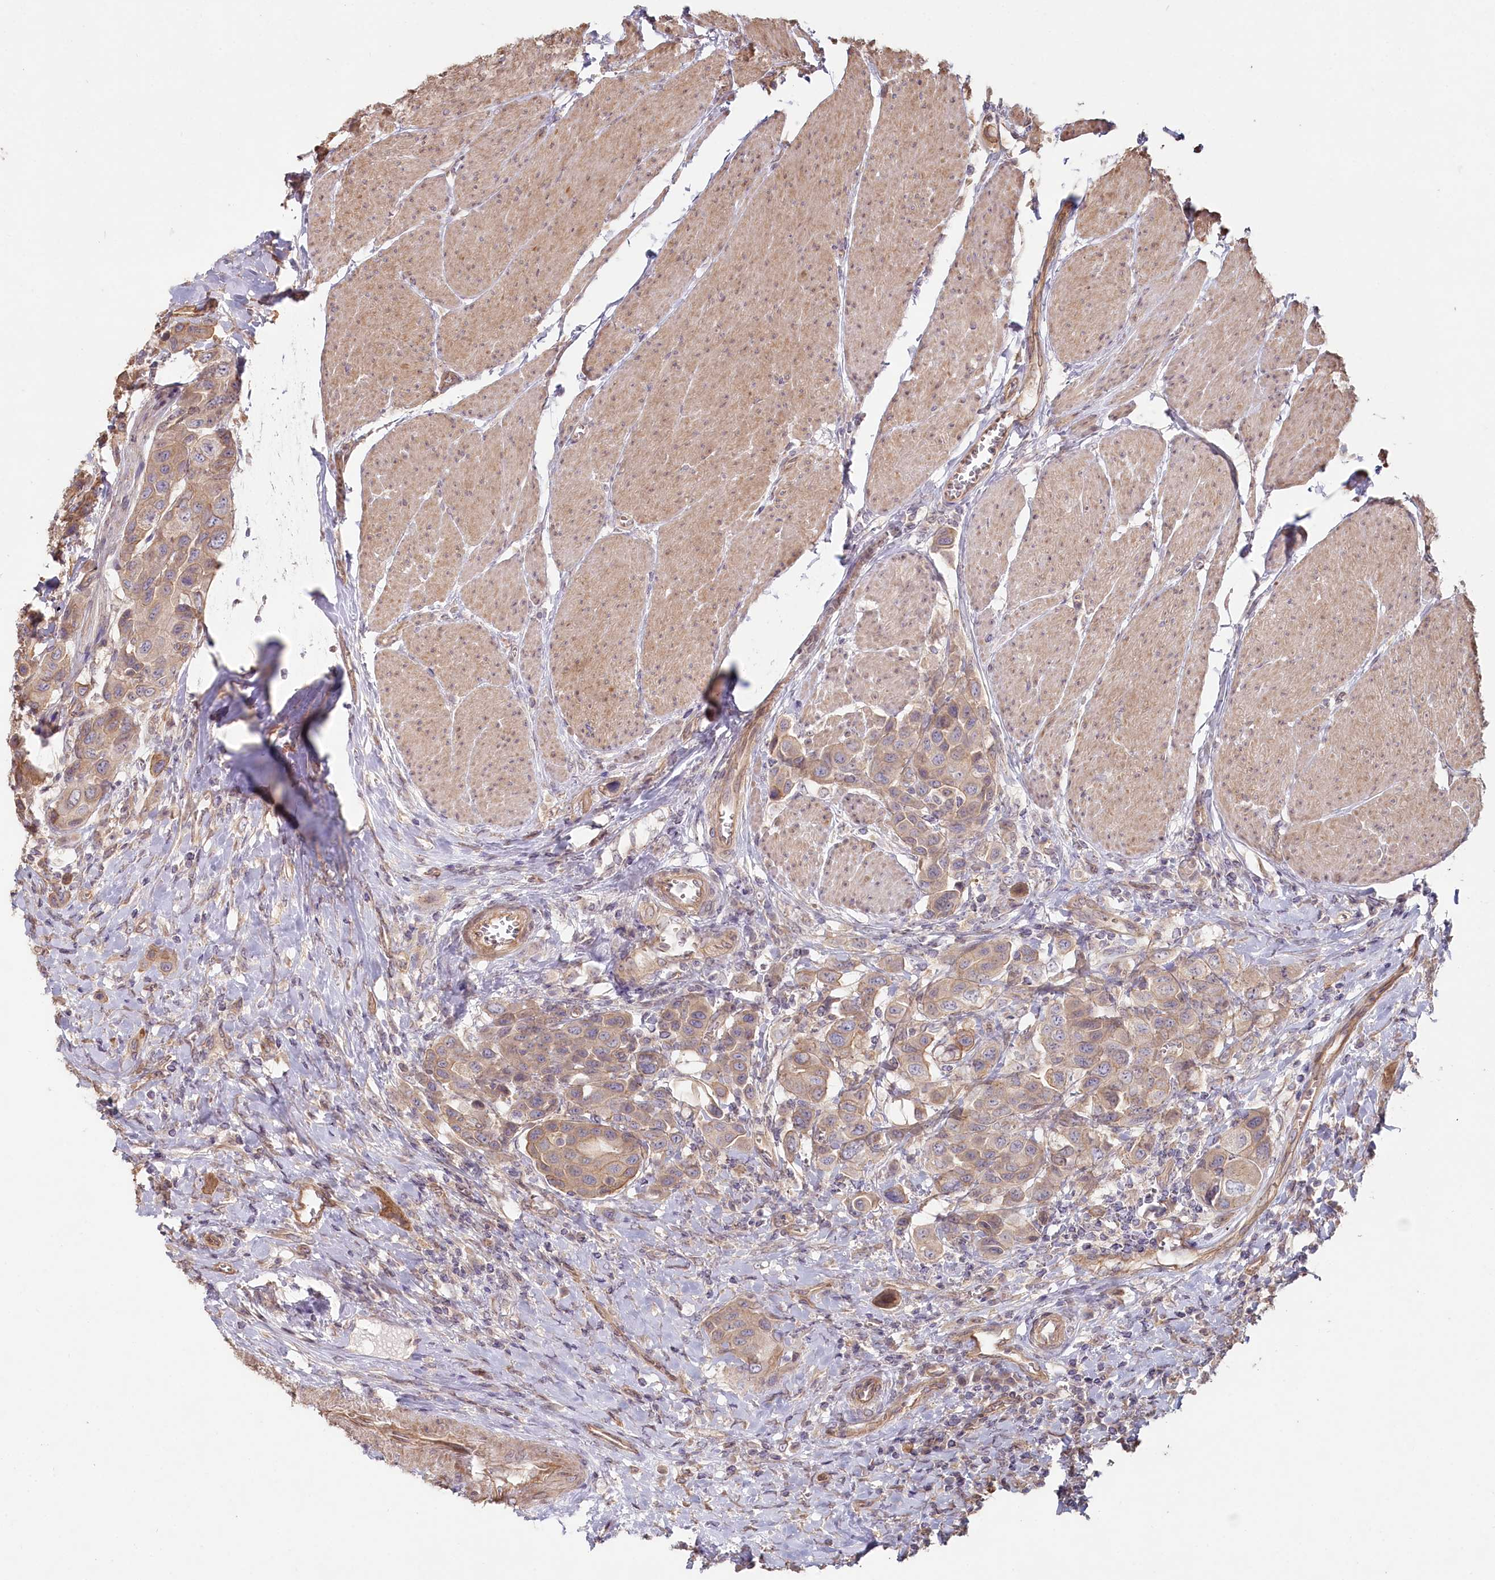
{"staining": {"intensity": "weak", "quantity": "25%-75%", "location": "cytoplasmic/membranous"}, "tissue": "urothelial cancer", "cell_type": "Tumor cells", "image_type": "cancer", "snomed": [{"axis": "morphology", "description": "Urothelial carcinoma, High grade"}, {"axis": "topography", "description": "Urinary bladder"}], "caption": "Immunohistochemical staining of urothelial cancer demonstrates weak cytoplasmic/membranous protein positivity in approximately 25%-75% of tumor cells.", "gene": "TCHP", "patient": {"sex": "male", "age": 50}}